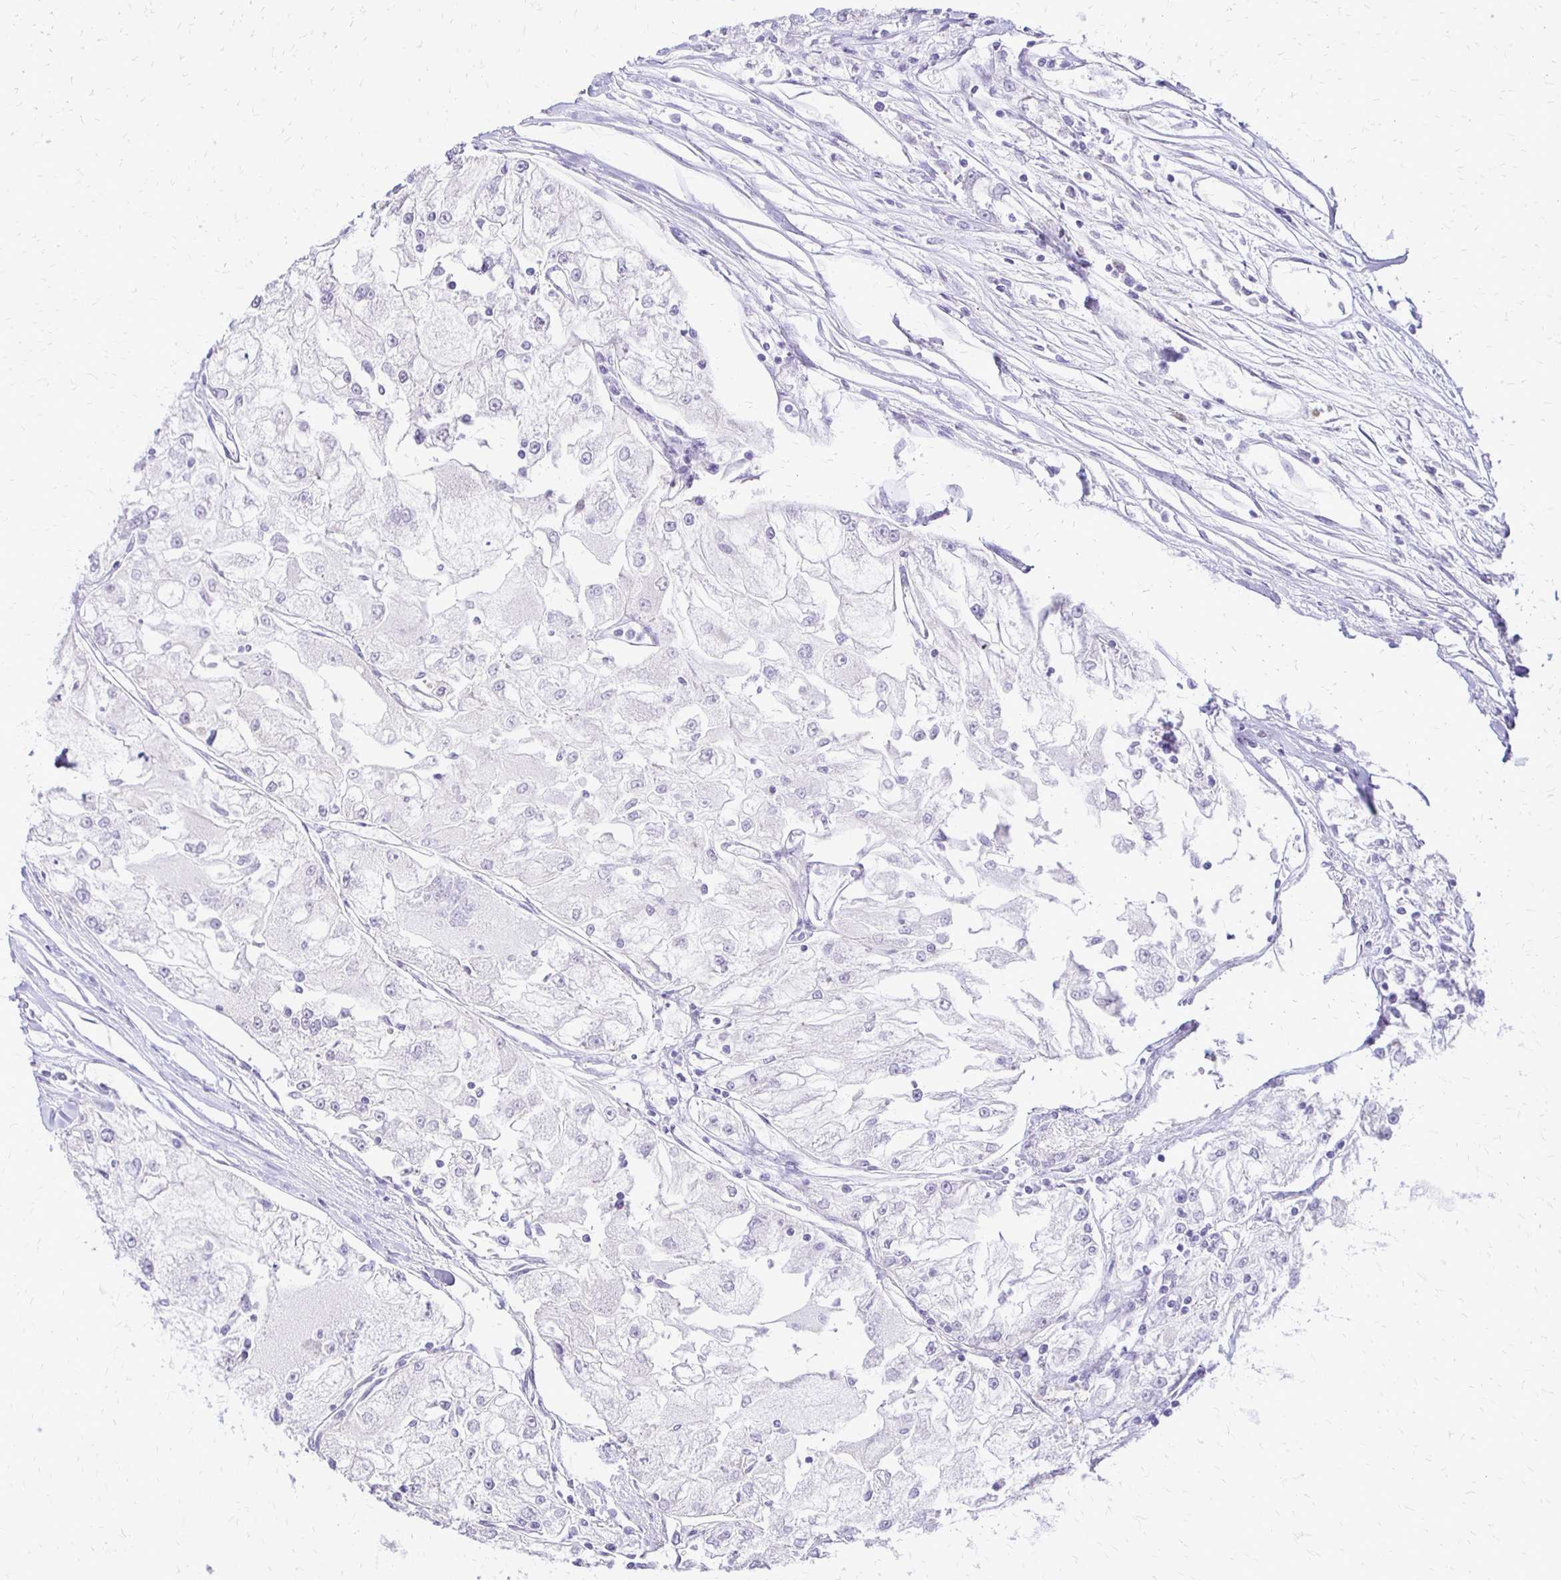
{"staining": {"intensity": "negative", "quantity": "none", "location": "none"}, "tissue": "renal cancer", "cell_type": "Tumor cells", "image_type": "cancer", "snomed": [{"axis": "morphology", "description": "Adenocarcinoma, NOS"}, {"axis": "topography", "description": "Kidney"}], "caption": "Immunohistochemistry (IHC) of human renal cancer (adenocarcinoma) shows no expression in tumor cells. (DAB immunohistochemistry (IHC) visualized using brightfield microscopy, high magnification).", "gene": "EPYC", "patient": {"sex": "female", "age": 72}}